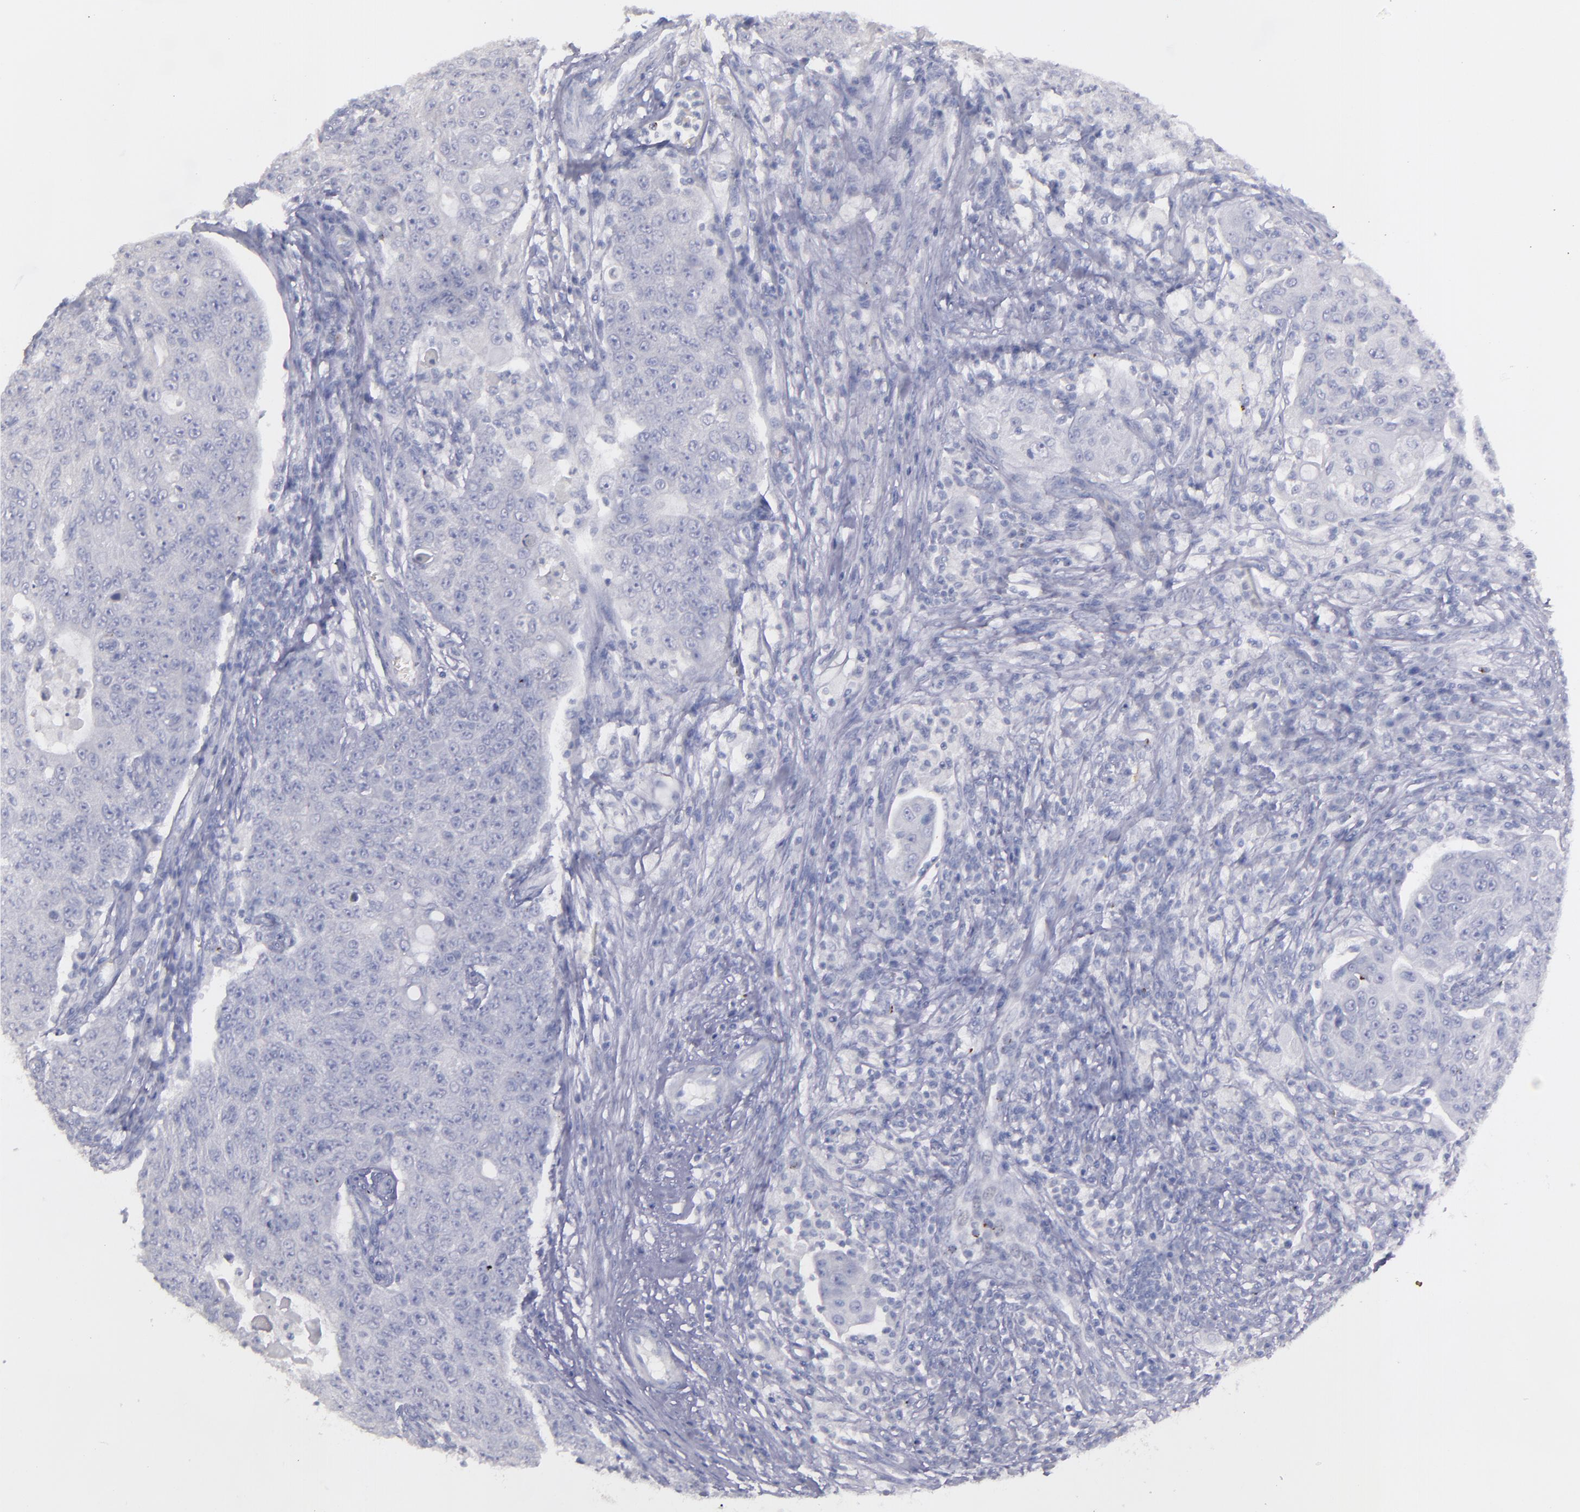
{"staining": {"intensity": "negative", "quantity": "none", "location": "none"}, "tissue": "lymph node", "cell_type": "Germinal center cells", "image_type": "normal", "snomed": [{"axis": "morphology", "description": "Normal tissue, NOS"}, {"axis": "topography", "description": "Lymph node"}], "caption": "The micrograph displays no staining of germinal center cells in benign lymph node.", "gene": "SNAP25", "patient": {"sex": "female", "age": 42}}